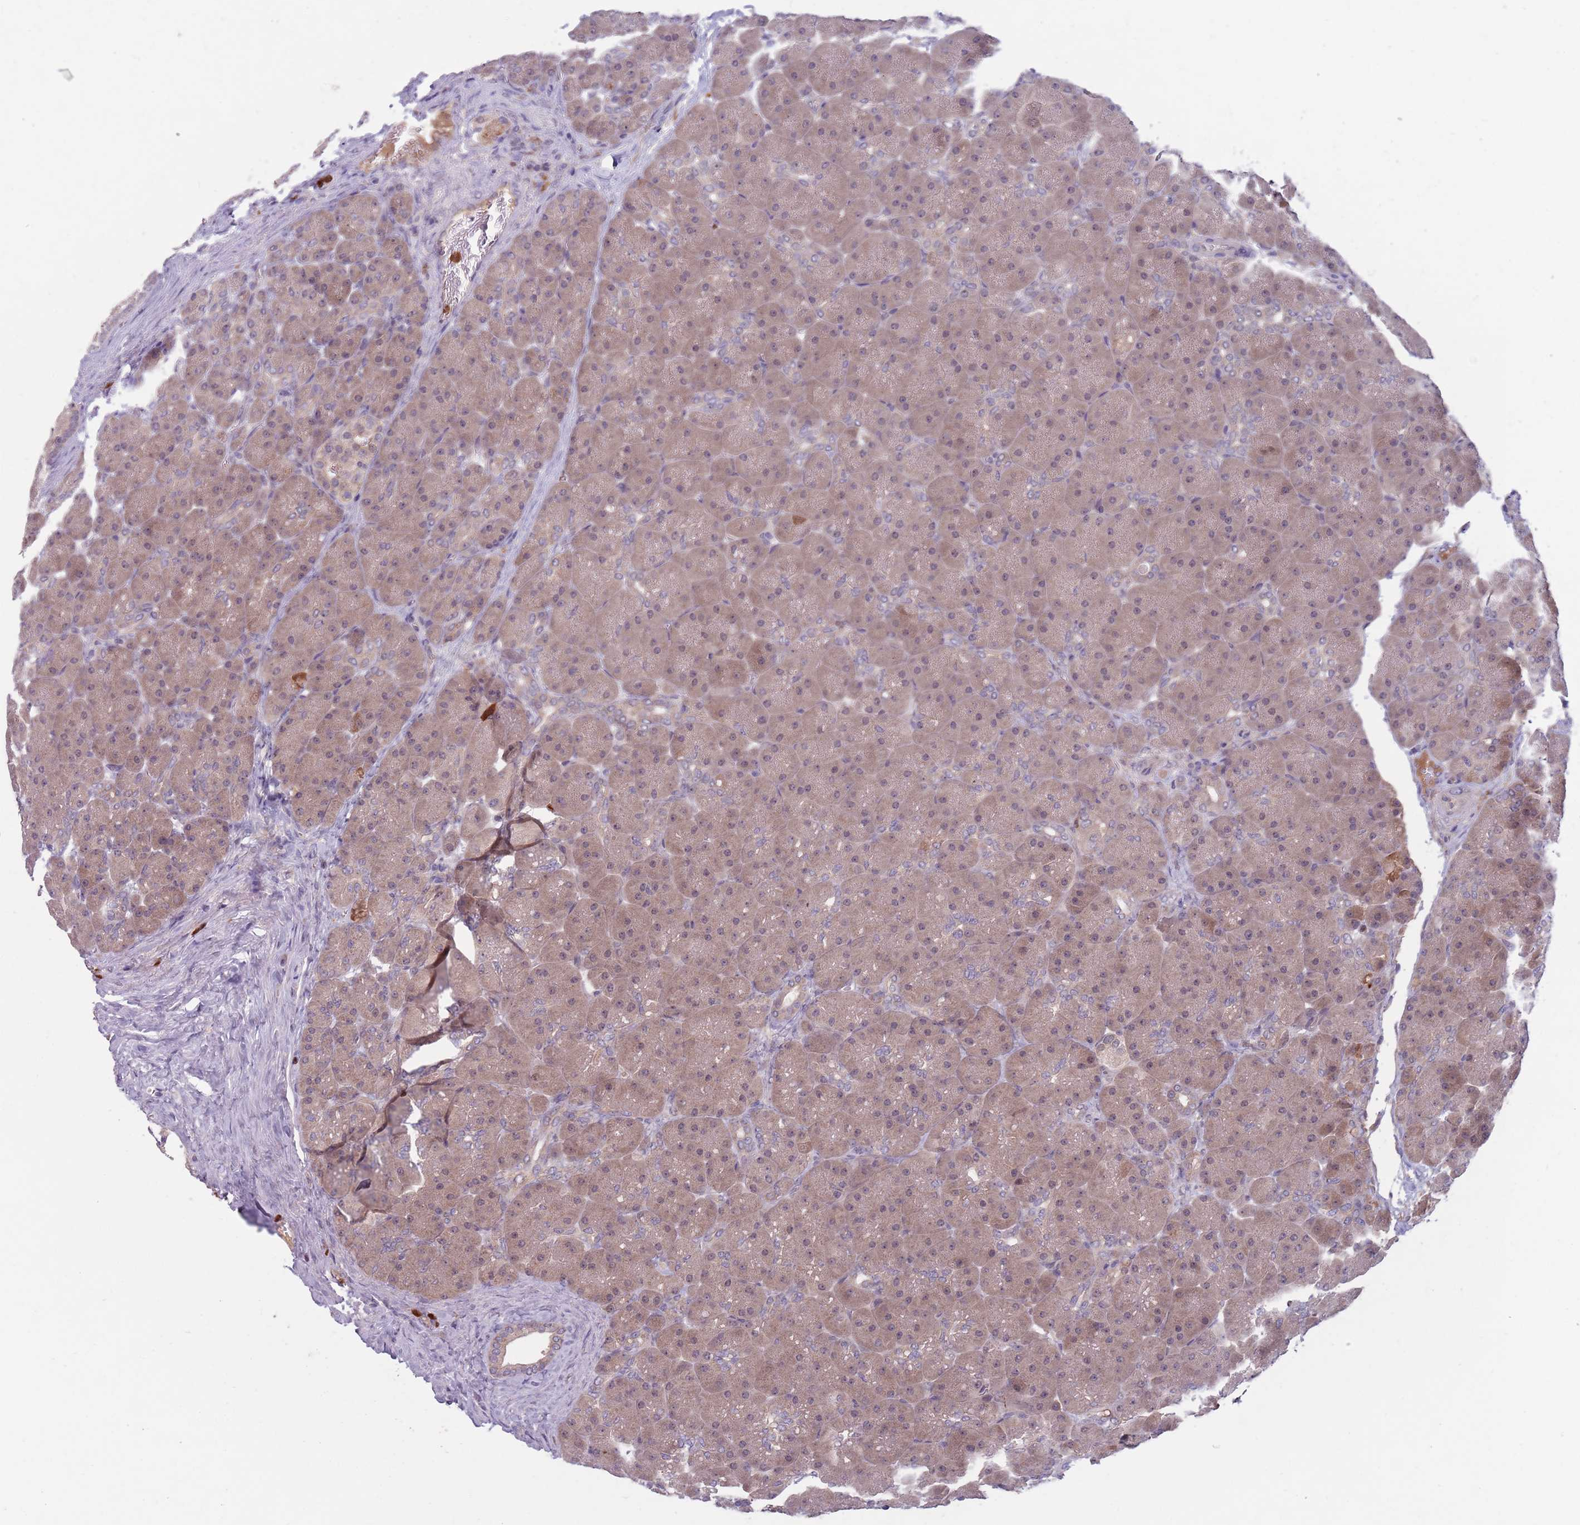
{"staining": {"intensity": "weak", "quantity": ">75%", "location": "cytoplasmic/membranous,nuclear"}, "tissue": "pancreas", "cell_type": "Exocrine glandular cells", "image_type": "normal", "snomed": [{"axis": "morphology", "description": "Normal tissue, NOS"}, {"axis": "topography", "description": "Pancreas"}], "caption": "Exocrine glandular cells display low levels of weak cytoplasmic/membranous,nuclear expression in about >75% of cells in unremarkable pancreas.", "gene": "TYW1B", "patient": {"sex": "male", "age": 66}}